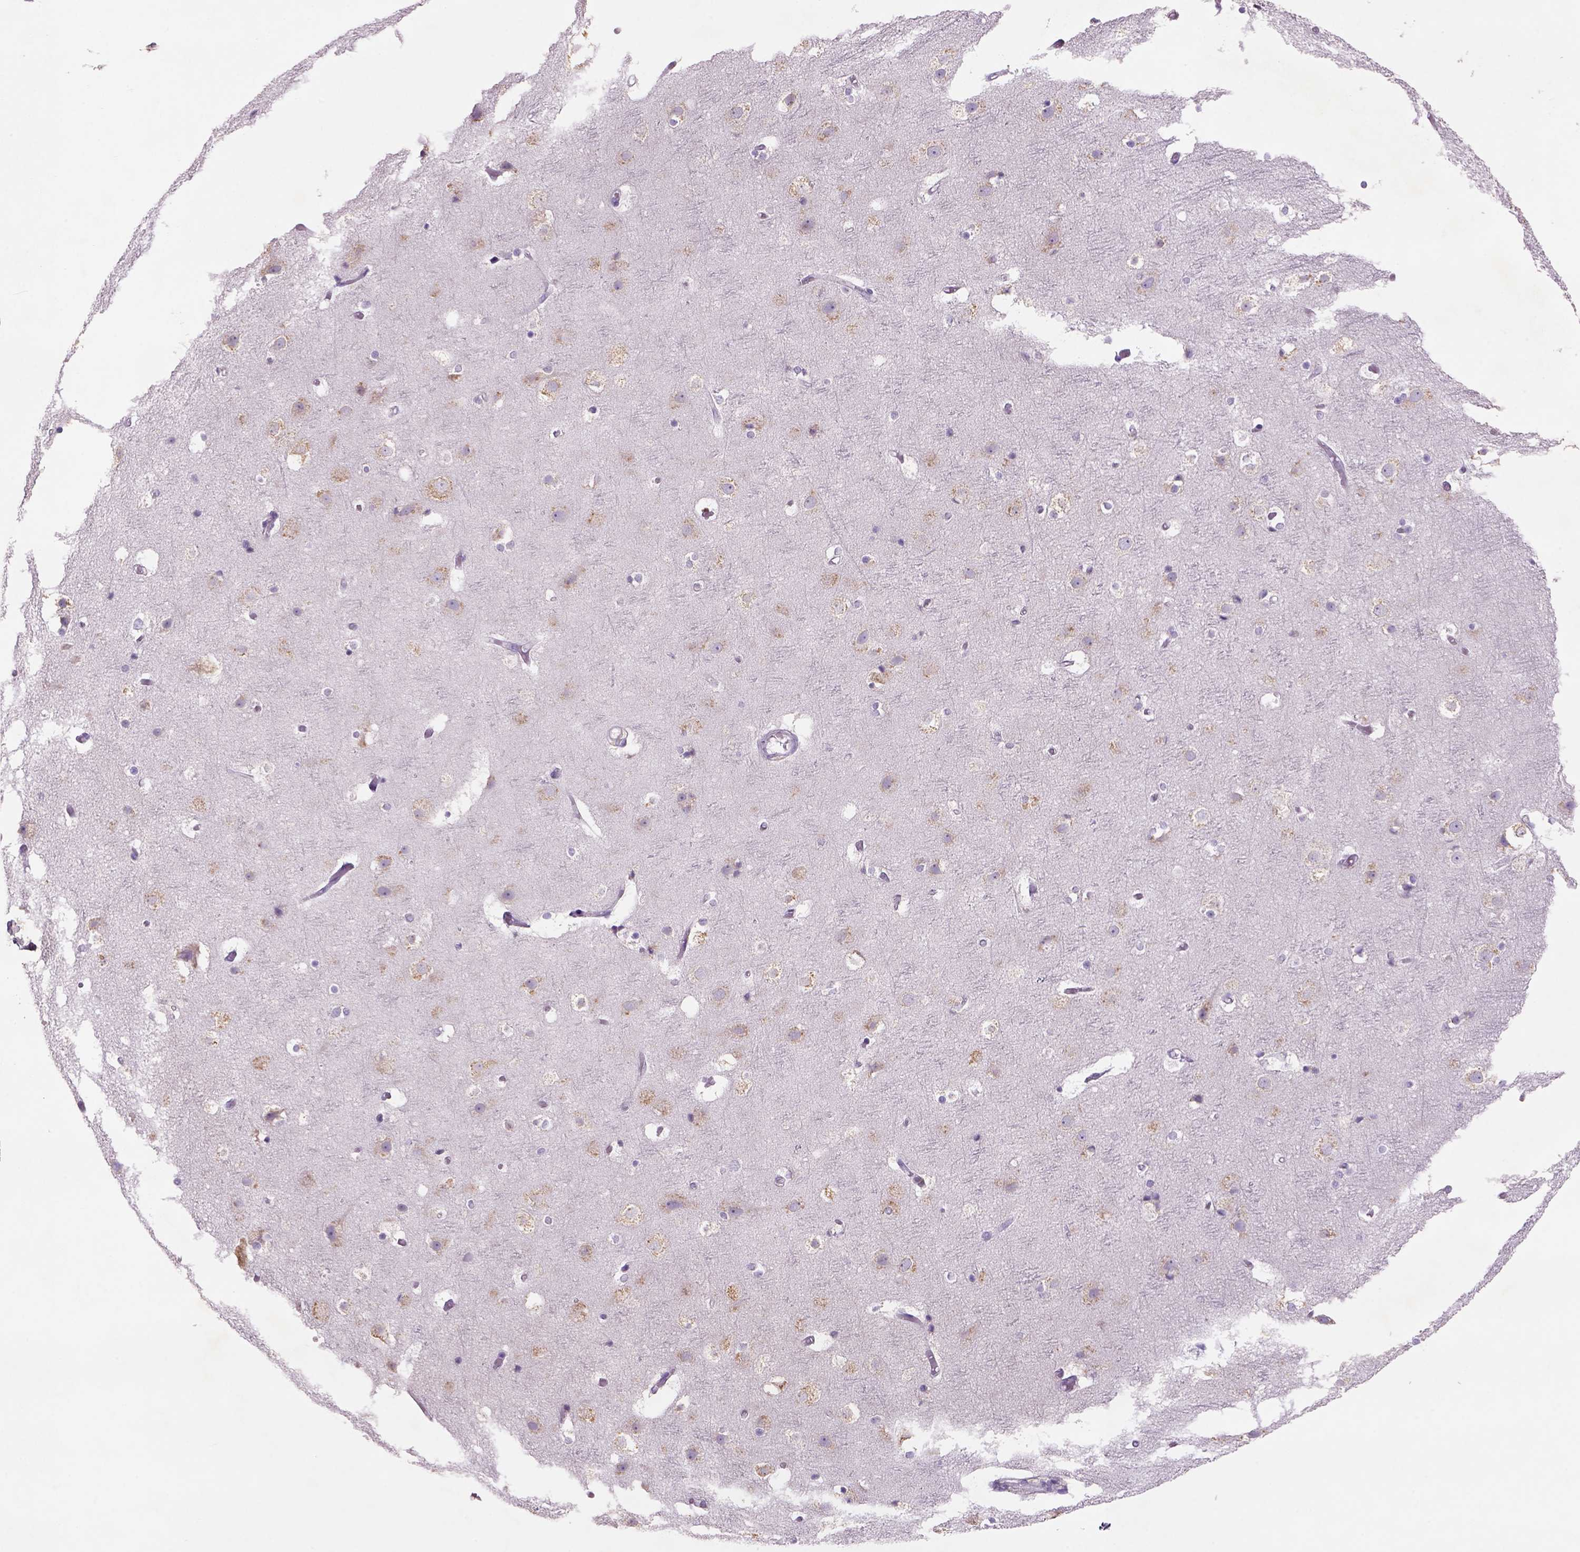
{"staining": {"intensity": "negative", "quantity": "none", "location": "none"}, "tissue": "cerebral cortex", "cell_type": "Endothelial cells", "image_type": "normal", "snomed": [{"axis": "morphology", "description": "Normal tissue, NOS"}, {"axis": "topography", "description": "Cerebral cortex"}], "caption": "High magnification brightfield microscopy of benign cerebral cortex stained with DAB (3,3'-diaminobenzidine) (brown) and counterstained with hematoxylin (blue): endothelial cells show no significant staining. (DAB (3,3'-diaminobenzidine) IHC visualized using brightfield microscopy, high magnification).", "gene": "NAALAD2", "patient": {"sex": "female", "age": 52}}